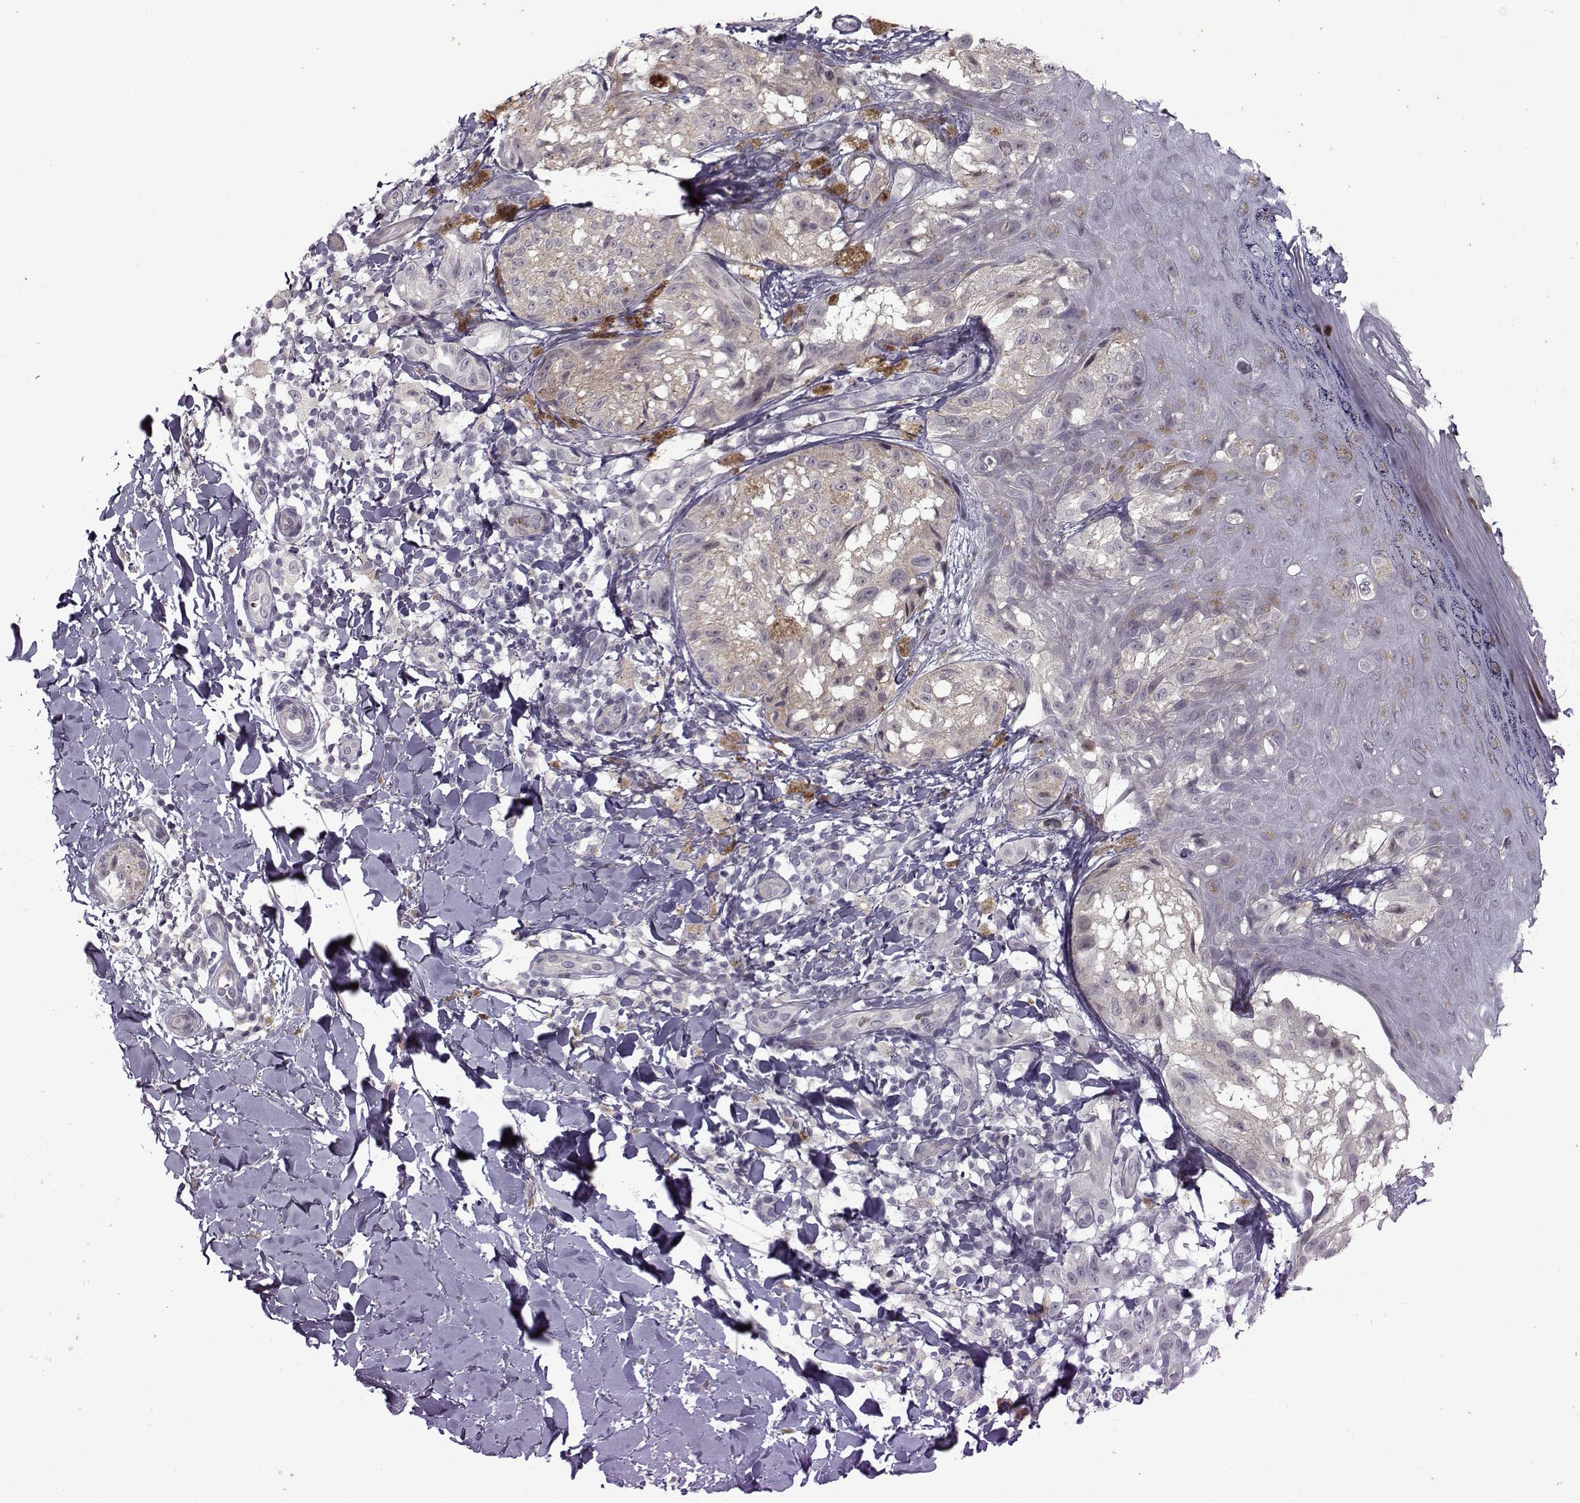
{"staining": {"intensity": "weak", "quantity": "<25%", "location": "cytoplasmic/membranous"}, "tissue": "melanoma", "cell_type": "Tumor cells", "image_type": "cancer", "snomed": [{"axis": "morphology", "description": "Malignant melanoma, NOS"}, {"axis": "topography", "description": "Skin"}], "caption": "Tumor cells show no significant protein positivity in malignant melanoma.", "gene": "OPRD1", "patient": {"sex": "male", "age": 36}}